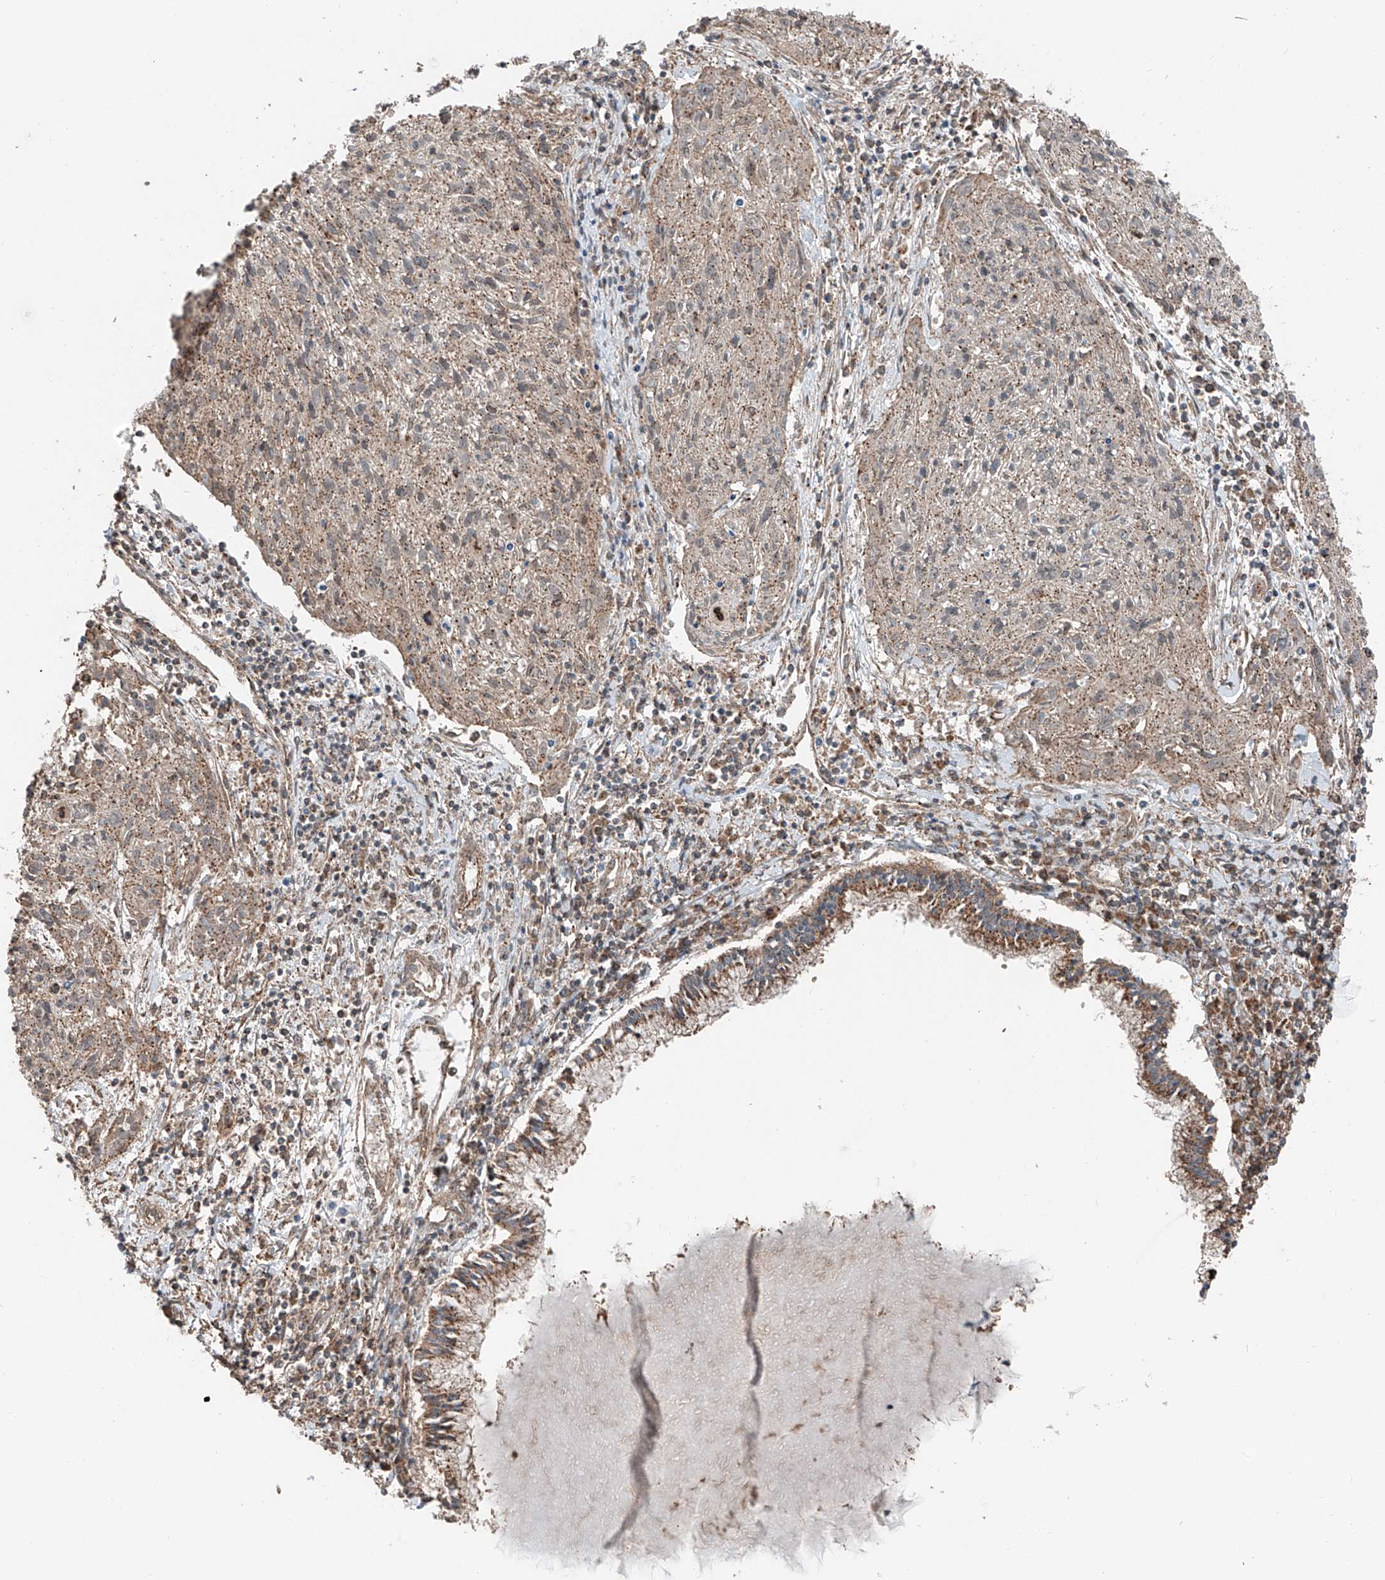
{"staining": {"intensity": "weak", "quantity": ">75%", "location": "cytoplasmic/membranous"}, "tissue": "cervical cancer", "cell_type": "Tumor cells", "image_type": "cancer", "snomed": [{"axis": "morphology", "description": "Squamous cell carcinoma, NOS"}, {"axis": "topography", "description": "Cervix"}], "caption": "Tumor cells demonstrate low levels of weak cytoplasmic/membranous positivity in approximately >75% of cells in human cervical cancer.", "gene": "CEP162", "patient": {"sex": "female", "age": 51}}